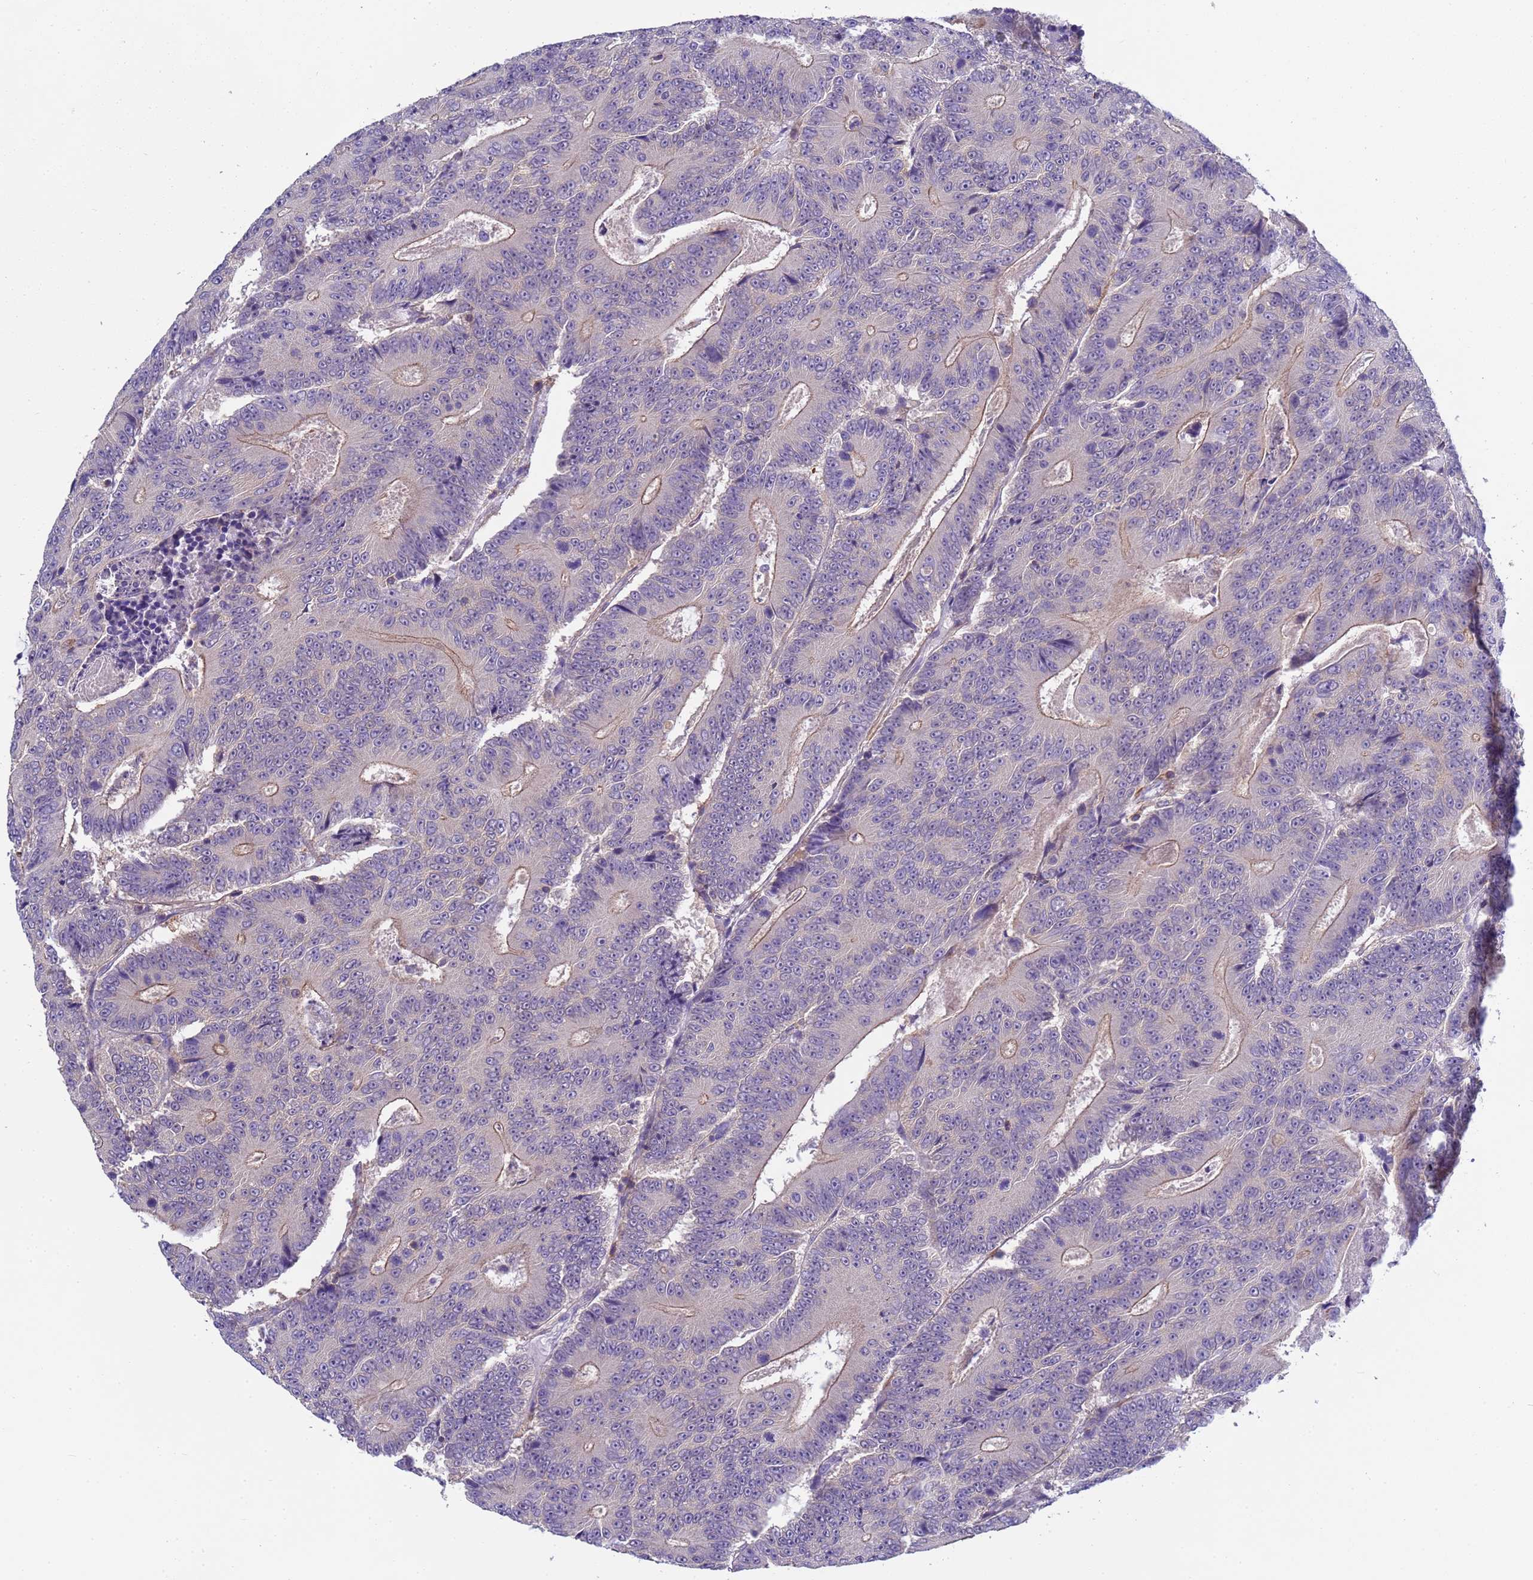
{"staining": {"intensity": "weak", "quantity": "25%-75%", "location": "cytoplasmic/membranous"}, "tissue": "colorectal cancer", "cell_type": "Tumor cells", "image_type": "cancer", "snomed": [{"axis": "morphology", "description": "Adenocarcinoma, NOS"}, {"axis": "topography", "description": "Colon"}], "caption": "Colorectal adenocarcinoma stained for a protein exhibits weak cytoplasmic/membranous positivity in tumor cells. Nuclei are stained in blue.", "gene": "KLHL13", "patient": {"sex": "male", "age": 83}}